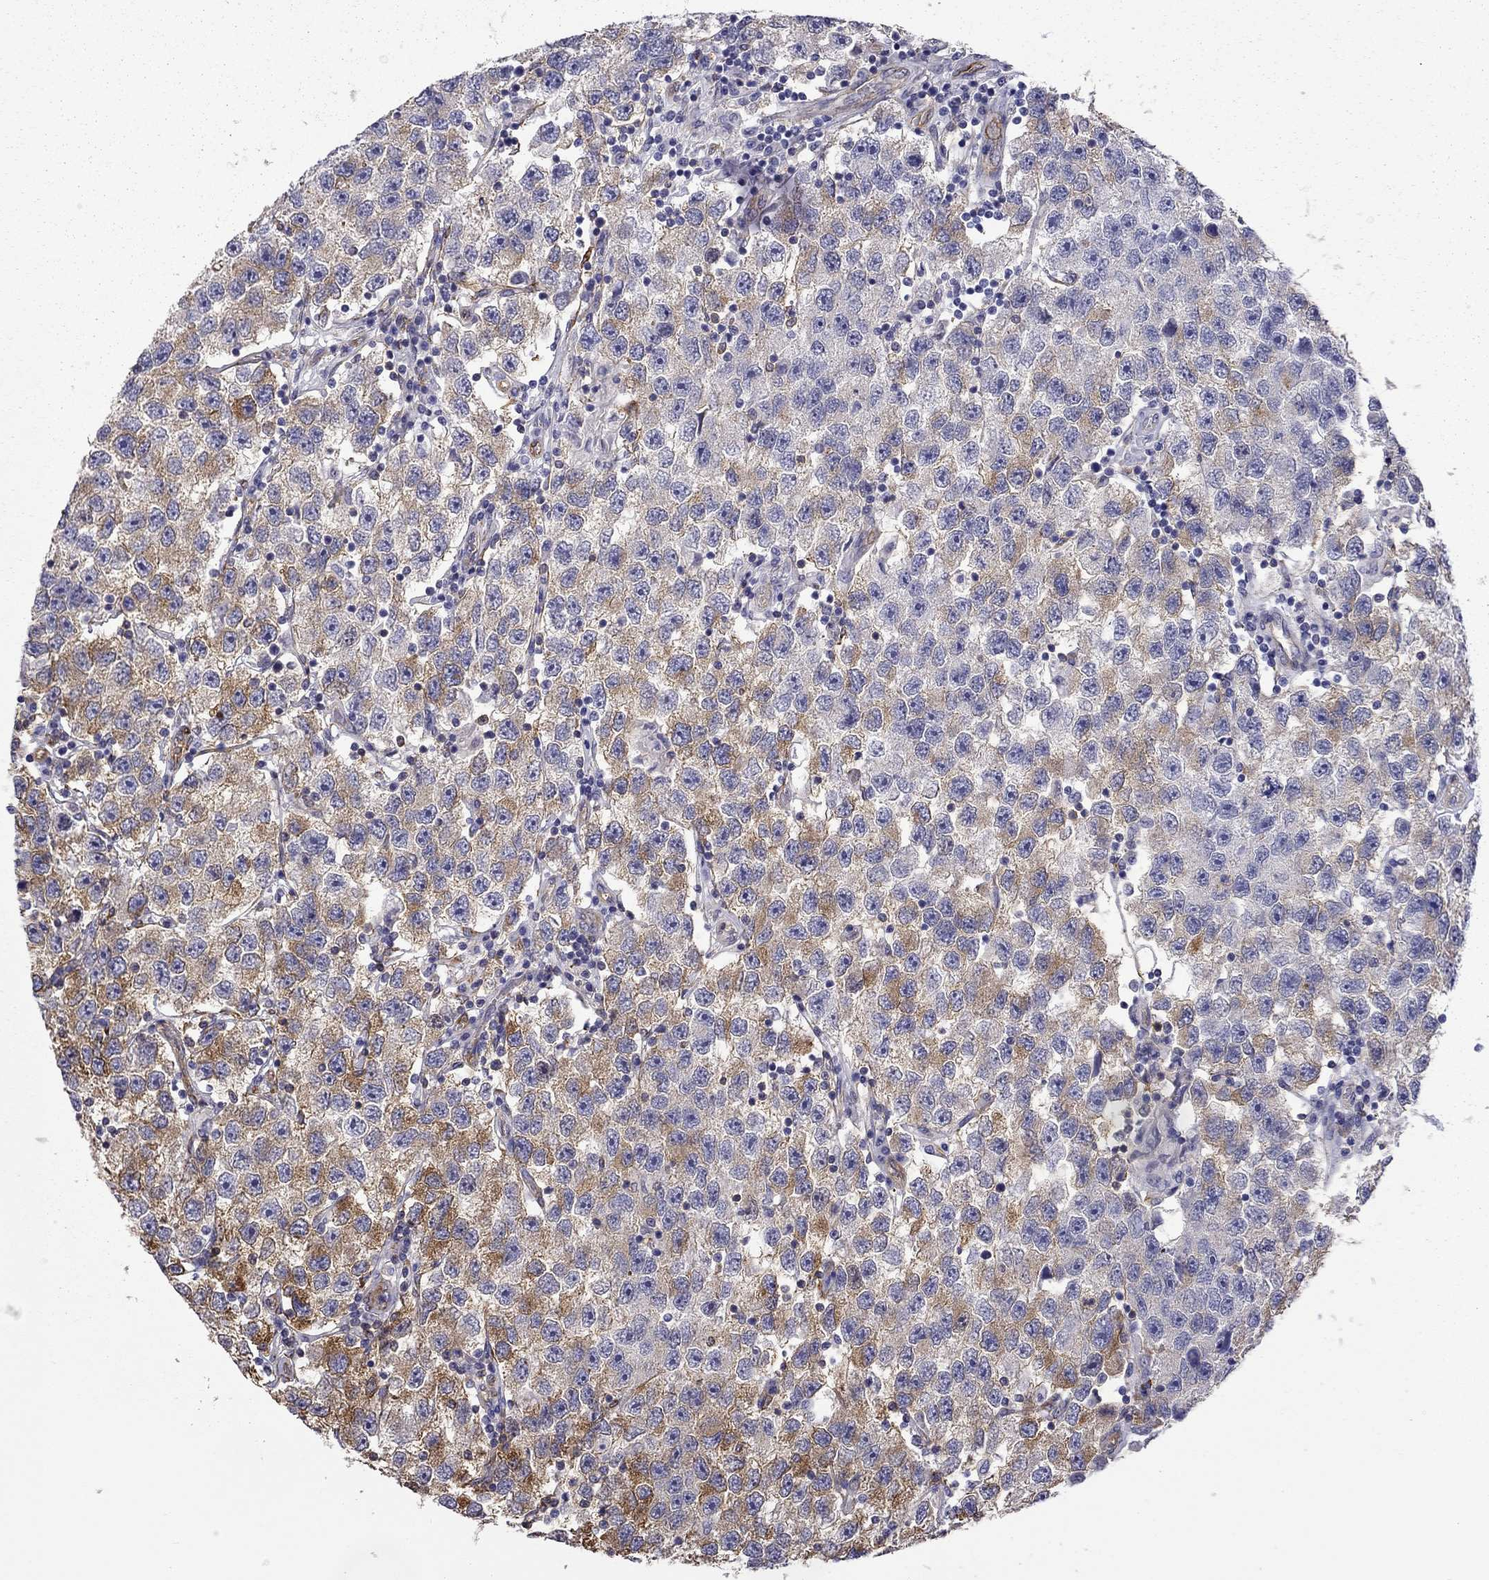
{"staining": {"intensity": "strong", "quantity": "25%-75%", "location": "cytoplasmic/membranous"}, "tissue": "testis cancer", "cell_type": "Tumor cells", "image_type": "cancer", "snomed": [{"axis": "morphology", "description": "Seminoma, NOS"}, {"axis": "topography", "description": "Testis"}], "caption": "Testis cancer (seminoma) was stained to show a protein in brown. There is high levels of strong cytoplasmic/membranous expression in approximately 25%-75% of tumor cells. The staining was performed using DAB (3,3'-diaminobenzidine) to visualize the protein expression in brown, while the nuclei were stained in blue with hematoxylin (Magnification: 20x).", "gene": "MAP4", "patient": {"sex": "male", "age": 26}}